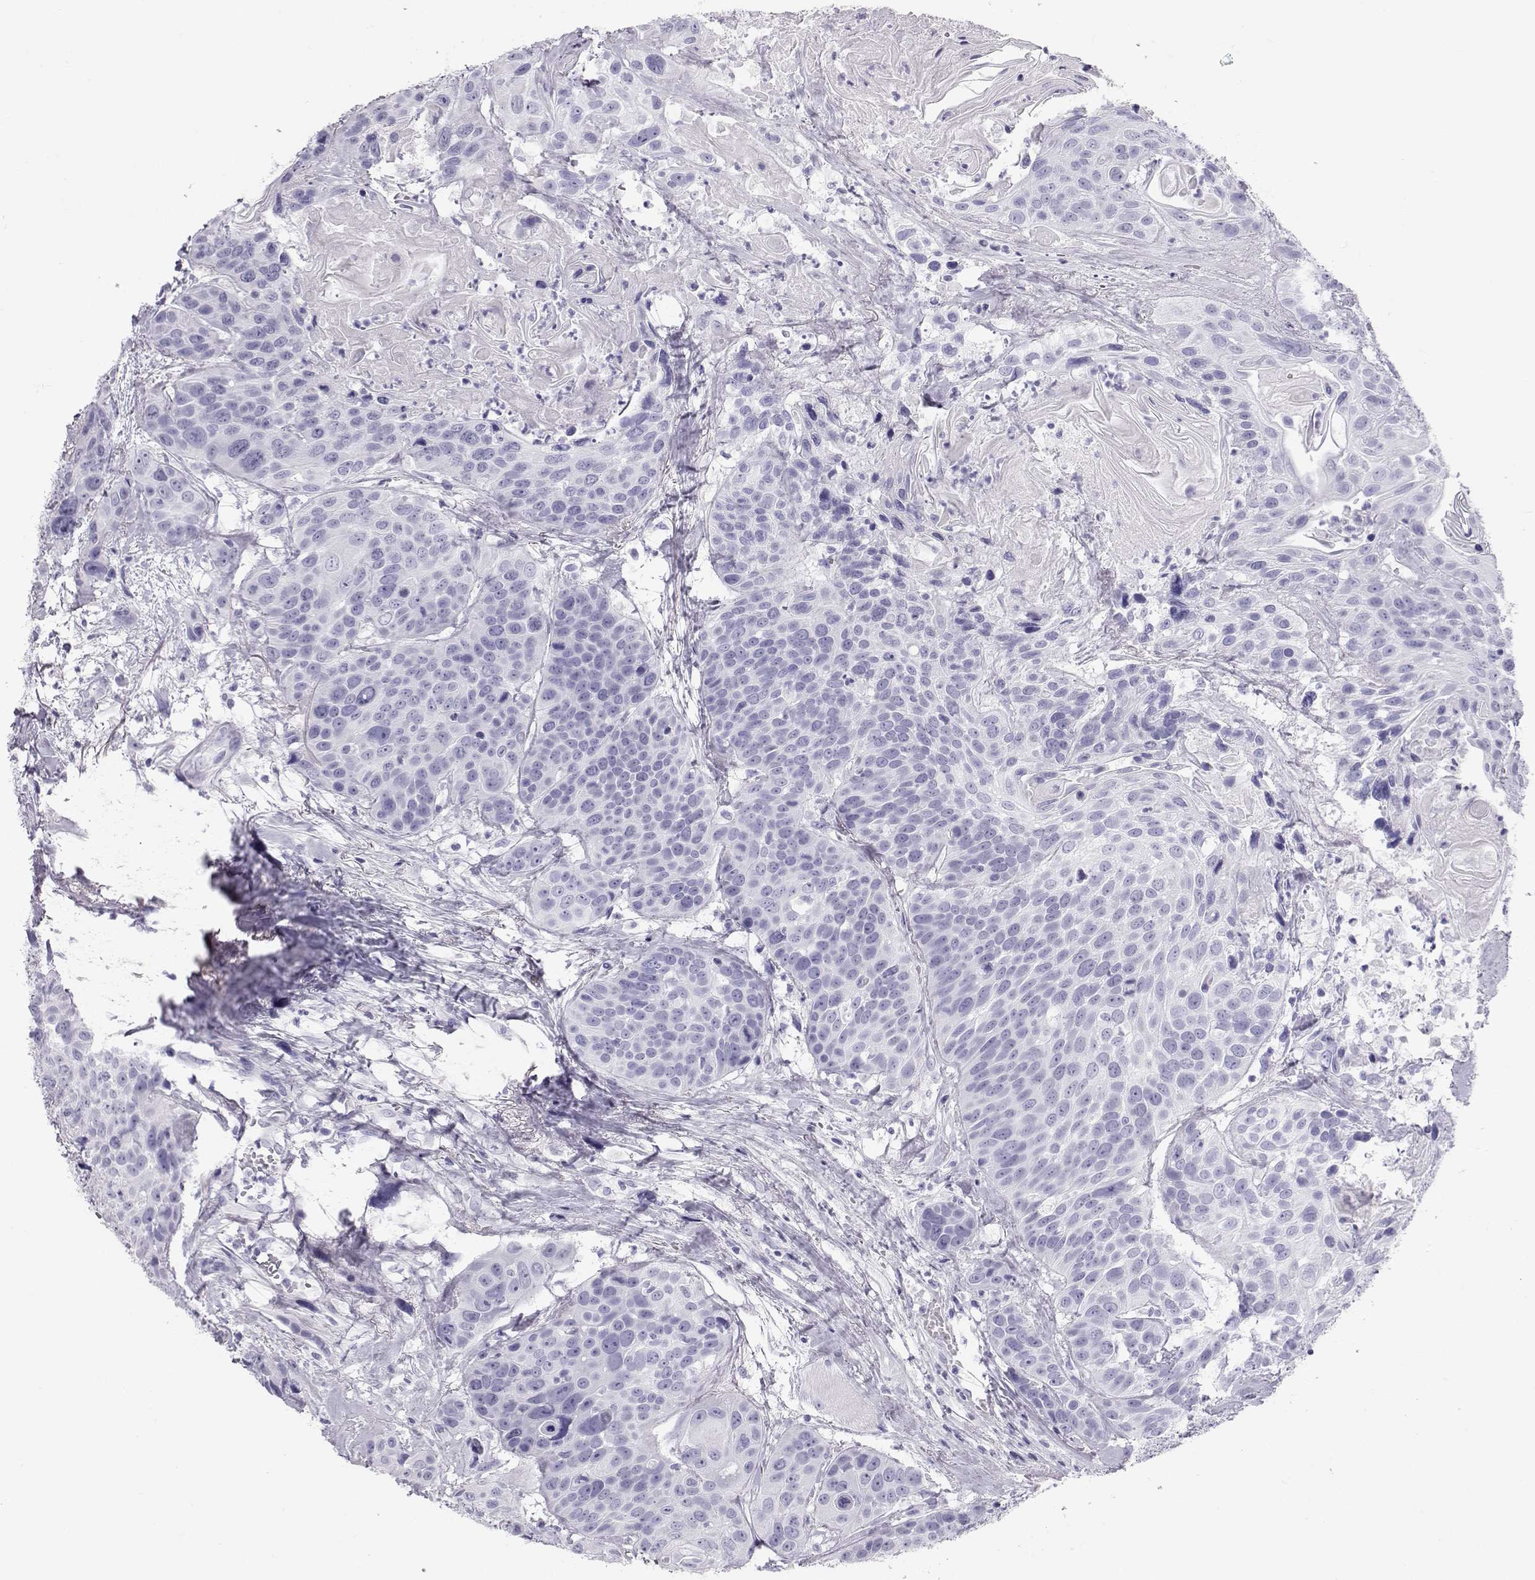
{"staining": {"intensity": "negative", "quantity": "none", "location": "none"}, "tissue": "head and neck cancer", "cell_type": "Tumor cells", "image_type": "cancer", "snomed": [{"axis": "morphology", "description": "Squamous cell carcinoma, NOS"}, {"axis": "topography", "description": "Oral tissue"}, {"axis": "topography", "description": "Head-Neck"}], "caption": "IHC image of neoplastic tissue: head and neck cancer stained with DAB (3,3'-diaminobenzidine) reveals no significant protein expression in tumor cells.", "gene": "RD3", "patient": {"sex": "male", "age": 56}}